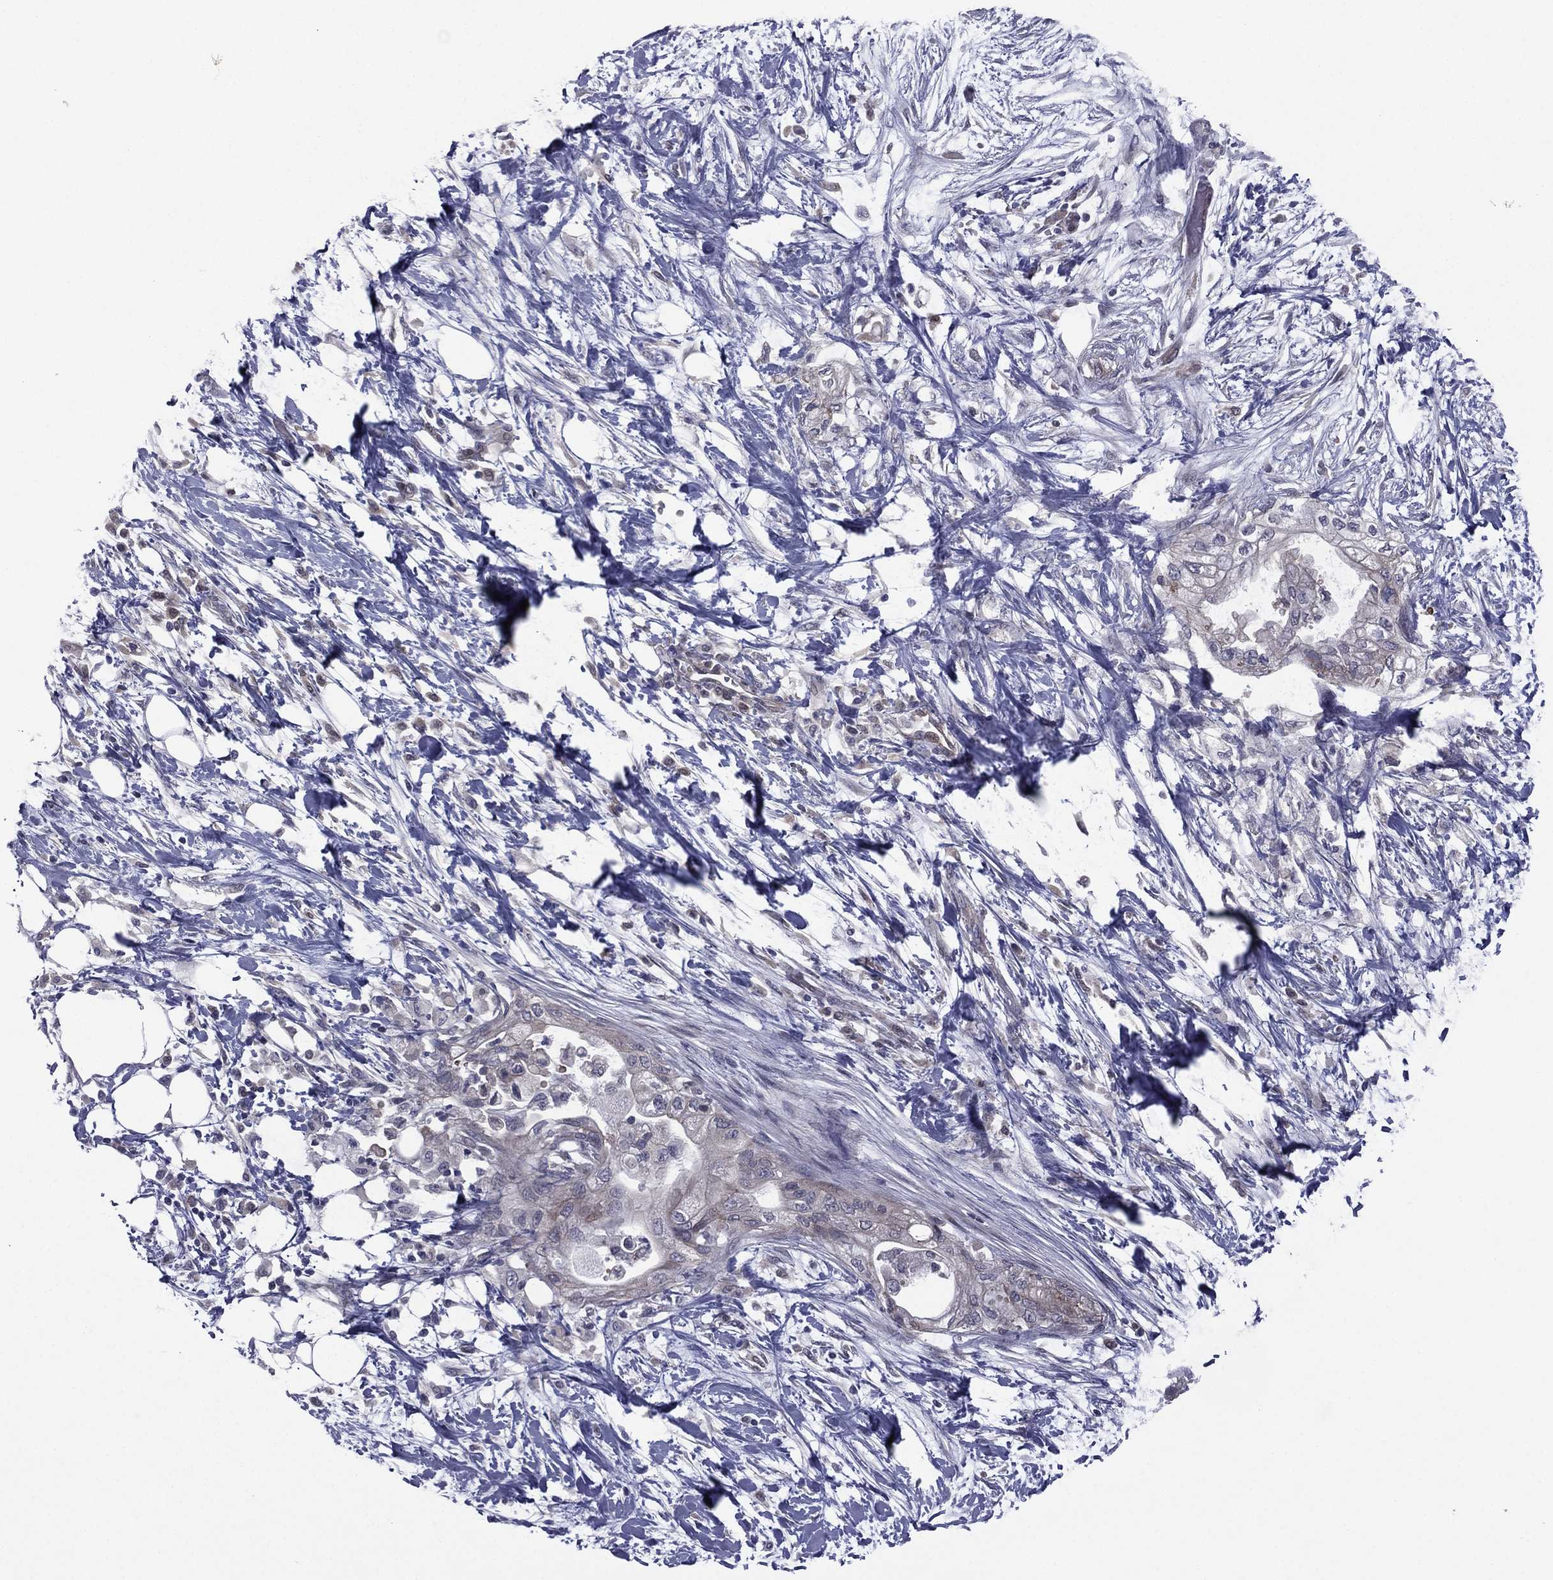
{"staining": {"intensity": "negative", "quantity": "none", "location": "none"}, "tissue": "pancreatic cancer", "cell_type": "Tumor cells", "image_type": "cancer", "snomed": [{"axis": "morphology", "description": "Normal tissue, NOS"}, {"axis": "morphology", "description": "Adenocarcinoma, NOS"}, {"axis": "topography", "description": "Pancreas"}, {"axis": "topography", "description": "Duodenum"}], "caption": "DAB (3,3'-diaminobenzidine) immunohistochemical staining of human pancreatic cancer demonstrates no significant positivity in tumor cells.", "gene": "ACTRT2", "patient": {"sex": "female", "age": 60}}